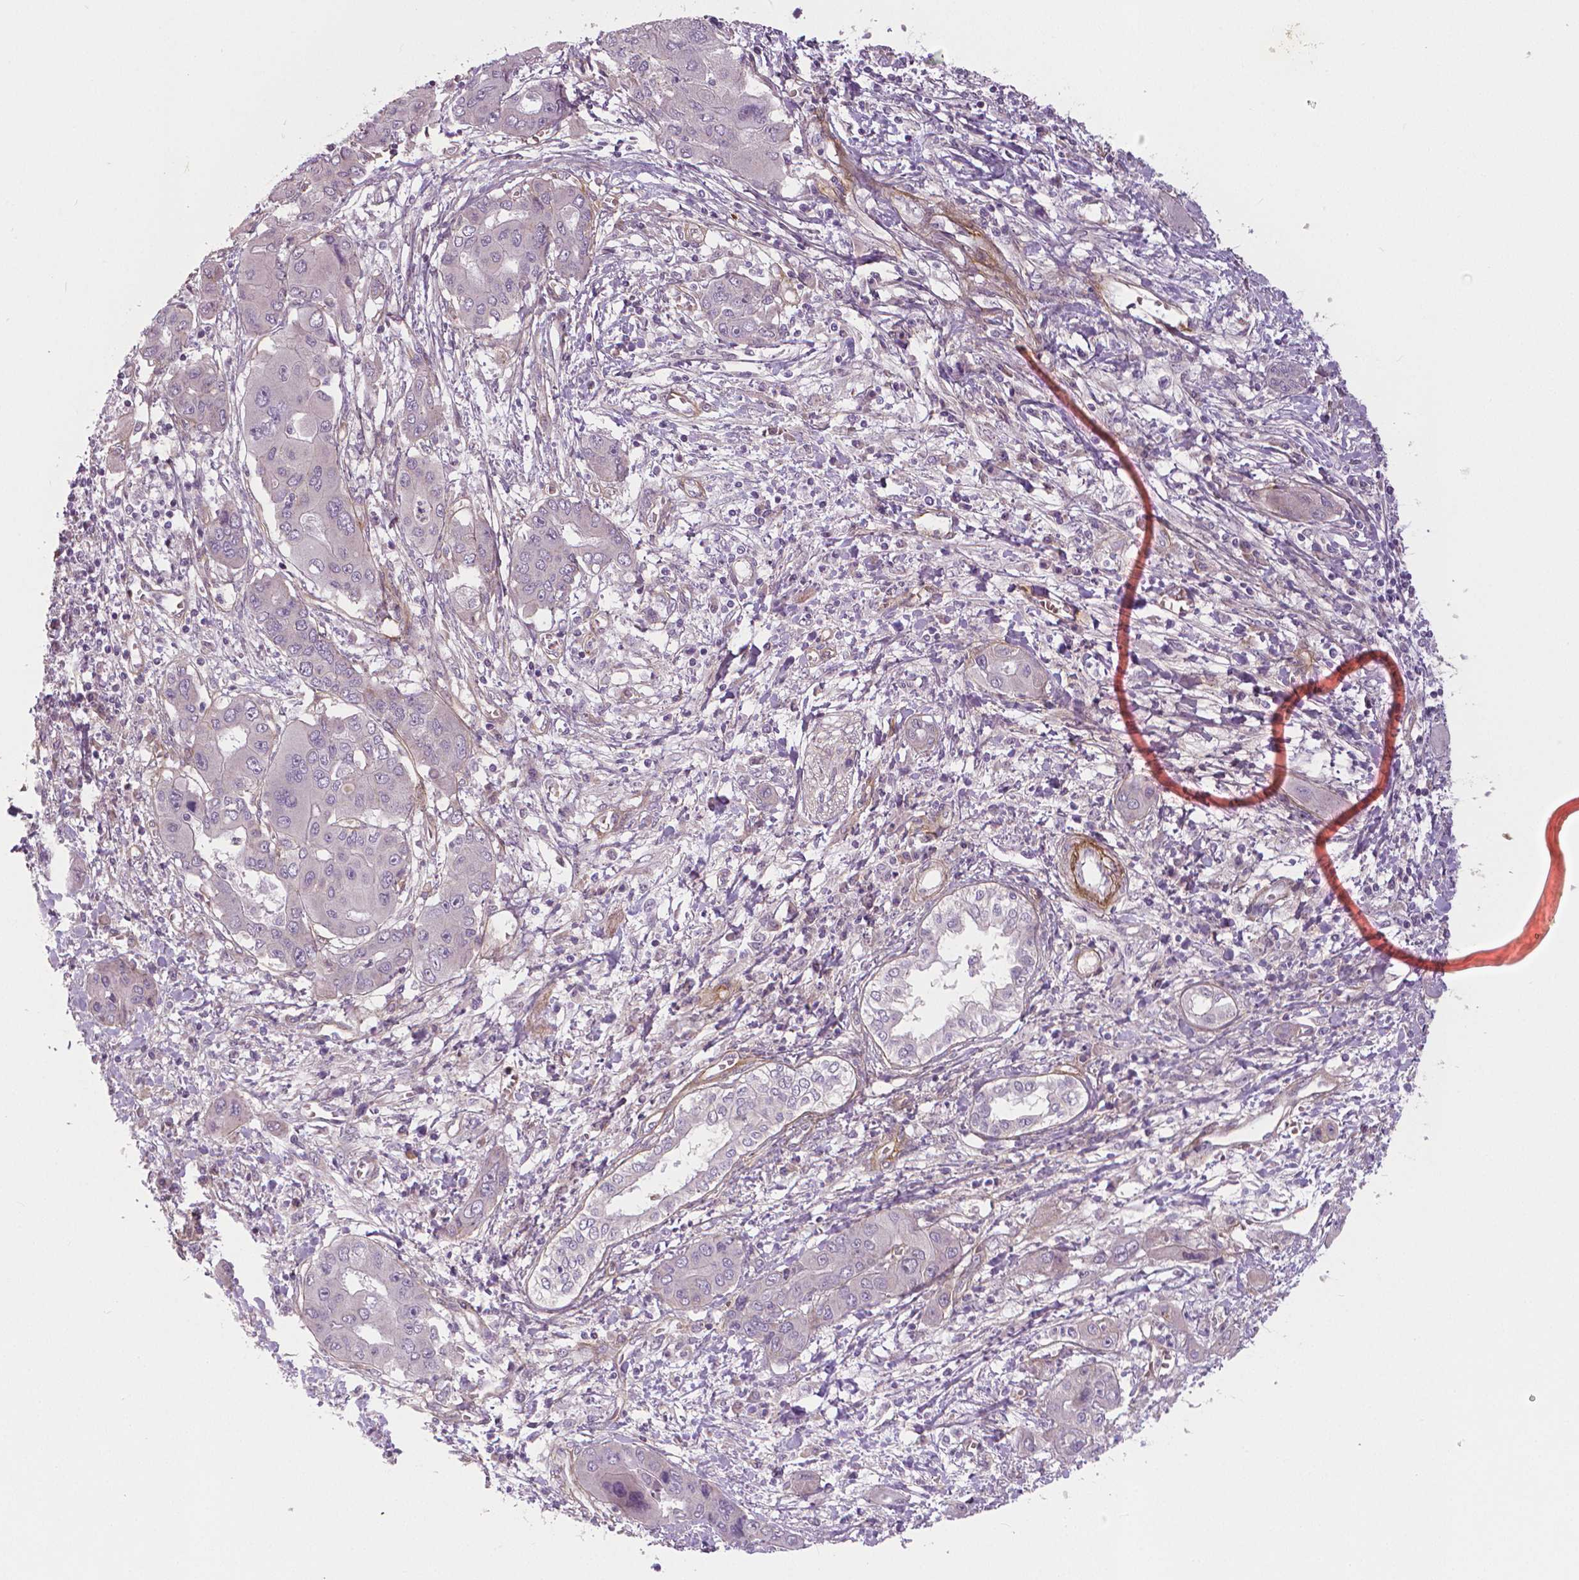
{"staining": {"intensity": "negative", "quantity": "none", "location": "none"}, "tissue": "liver cancer", "cell_type": "Tumor cells", "image_type": "cancer", "snomed": [{"axis": "morphology", "description": "Cholangiocarcinoma"}, {"axis": "topography", "description": "Liver"}], "caption": "Liver cancer (cholangiocarcinoma) stained for a protein using IHC exhibits no staining tumor cells.", "gene": "FLT1", "patient": {"sex": "male", "age": 67}}